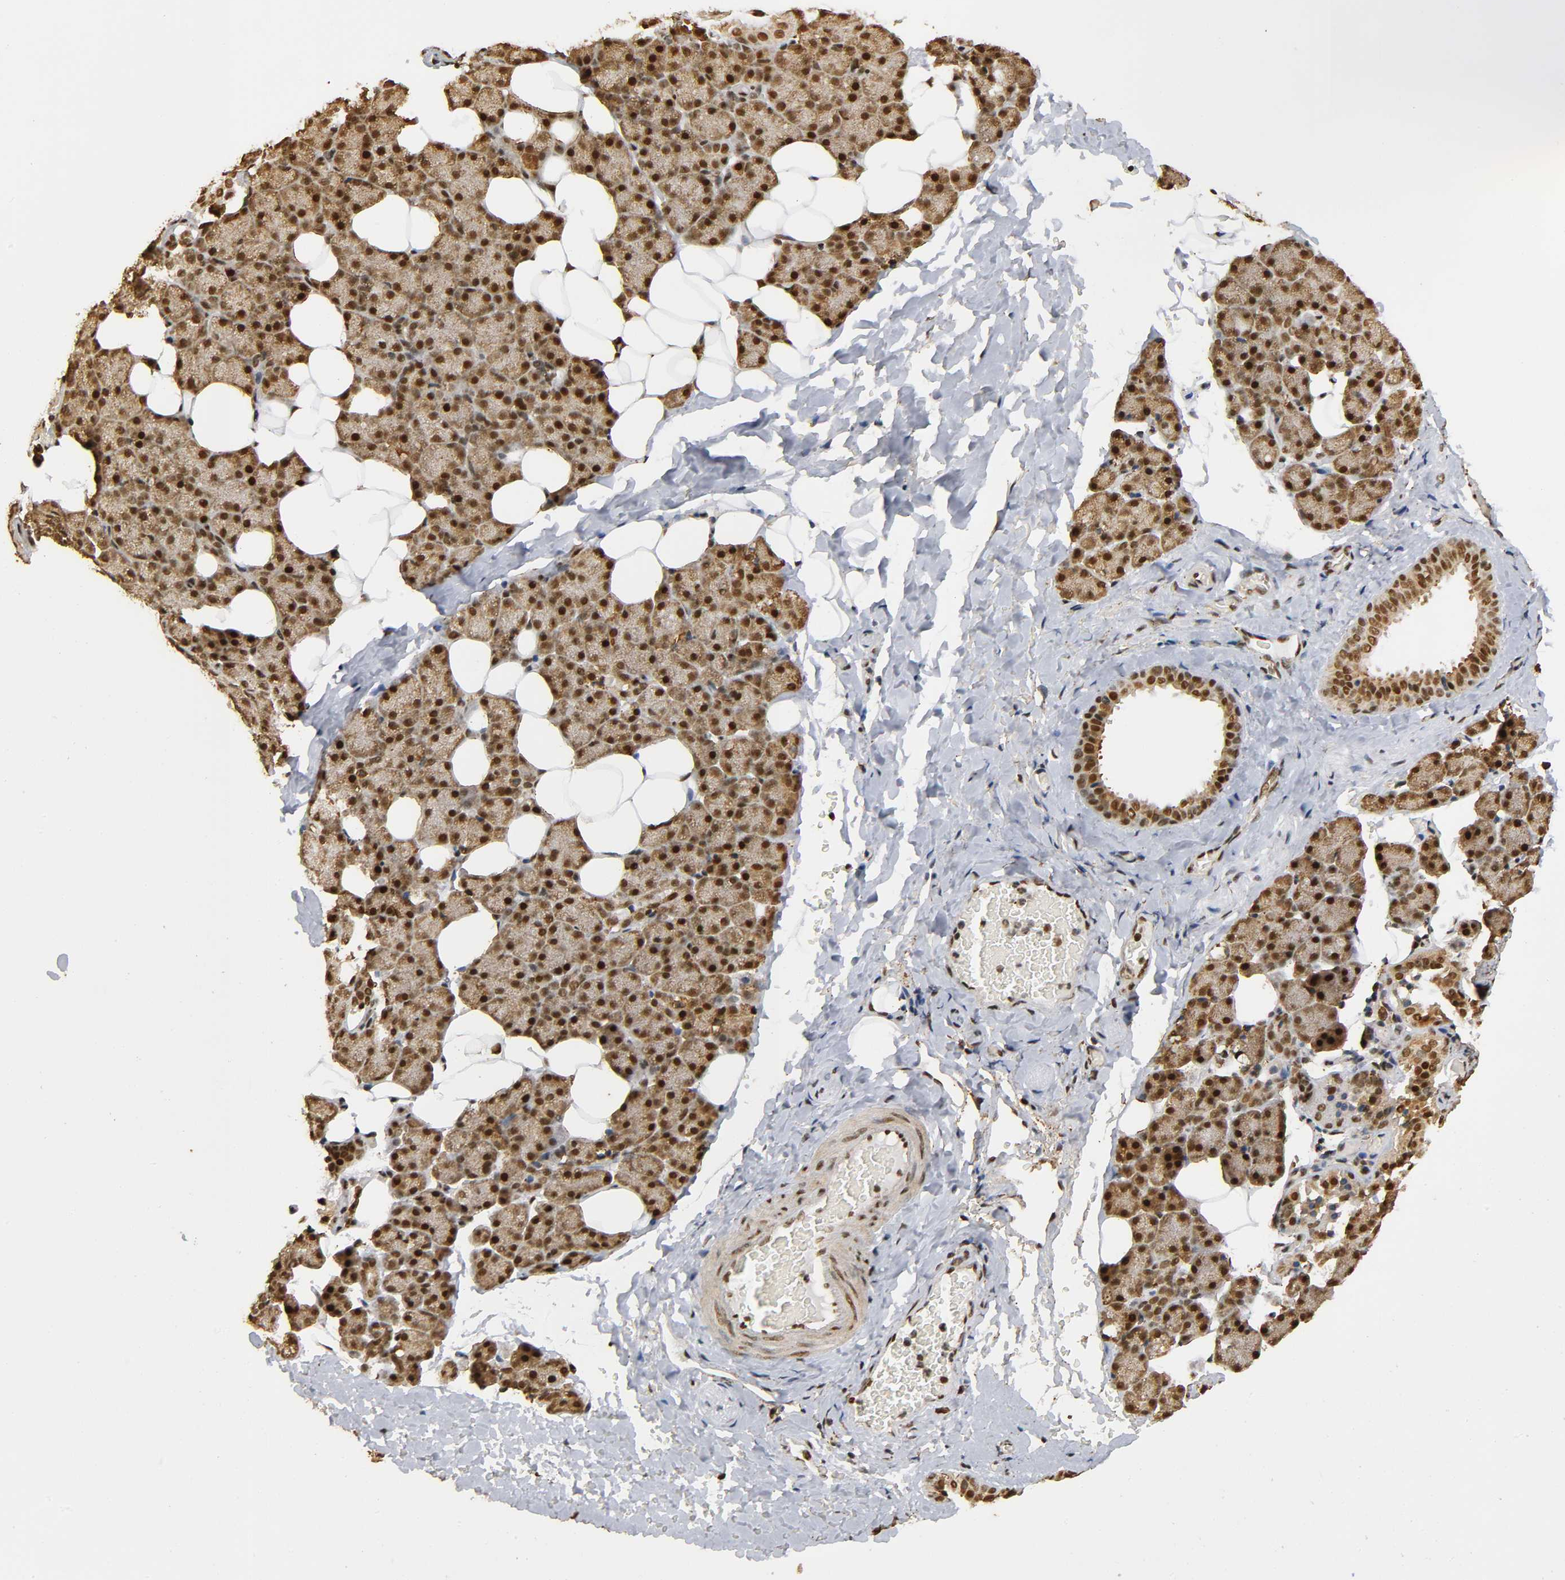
{"staining": {"intensity": "strong", "quantity": ">75%", "location": "cytoplasmic/membranous,nuclear"}, "tissue": "salivary gland", "cell_type": "Glandular cells", "image_type": "normal", "snomed": [{"axis": "morphology", "description": "Normal tissue, NOS"}, {"axis": "topography", "description": "Lymph node"}, {"axis": "topography", "description": "Salivary gland"}], "caption": "Glandular cells exhibit high levels of strong cytoplasmic/membranous,nuclear staining in approximately >75% of cells in unremarkable human salivary gland. (Brightfield microscopy of DAB IHC at high magnification).", "gene": "RNF122", "patient": {"sex": "male", "age": 8}}